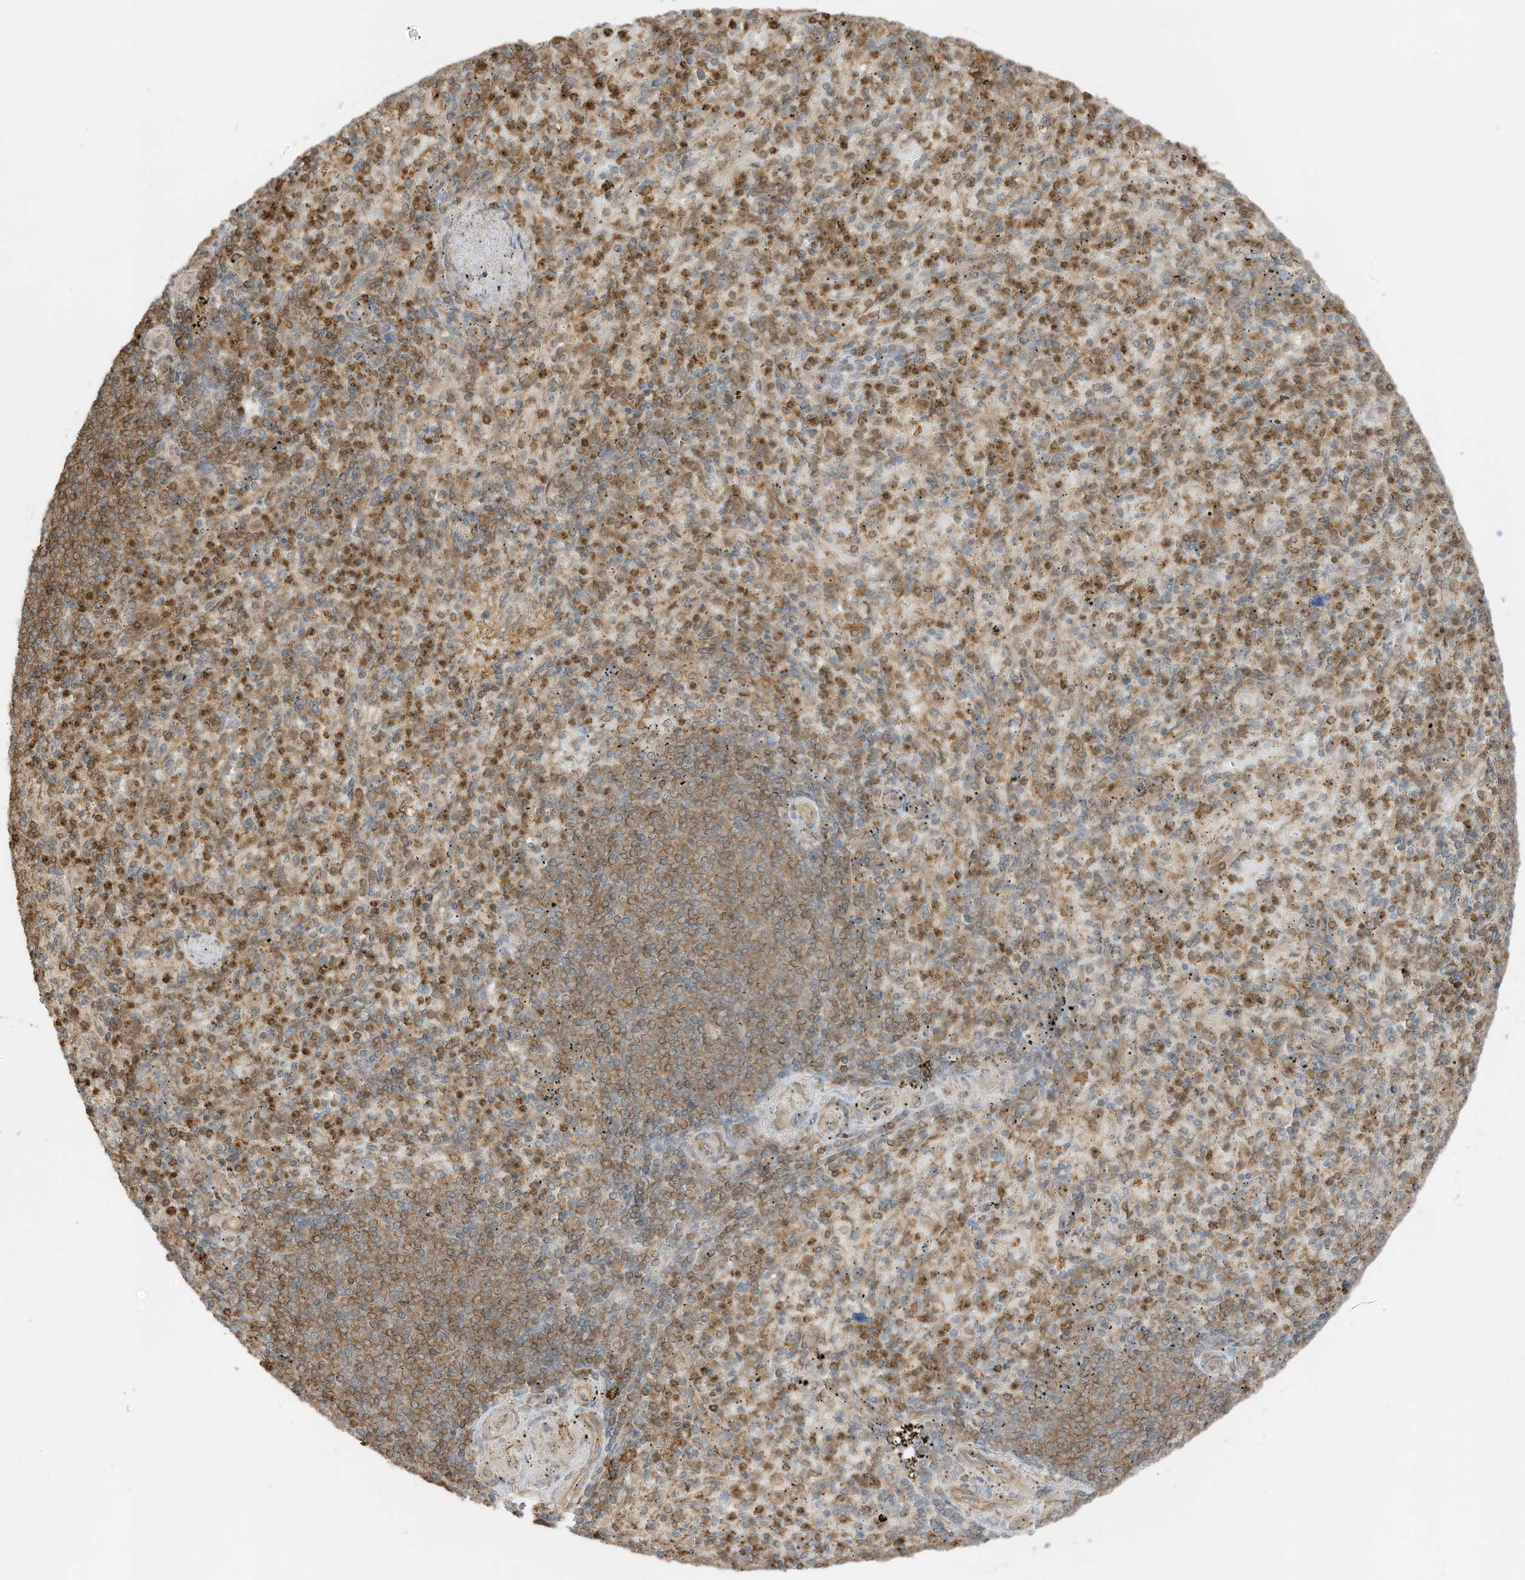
{"staining": {"intensity": "moderate", "quantity": ">75%", "location": "cytoplasmic/membranous"}, "tissue": "spleen", "cell_type": "Cells in red pulp", "image_type": "normal", "snomed": [{"axis": "morphology", "description": "Normal tissue, NOS"}, {"axis": "topography", "description": "Spleen"}], "caption": "An immunohistochemistry histopathology image of normal tissue is shown. Protein staining in brown labels moderate cytoplasmic/membranous positivity in spleen within cells in red pulp.", "gene": "SLC25A12", "patient": {"sex": "female", "age": 74}}